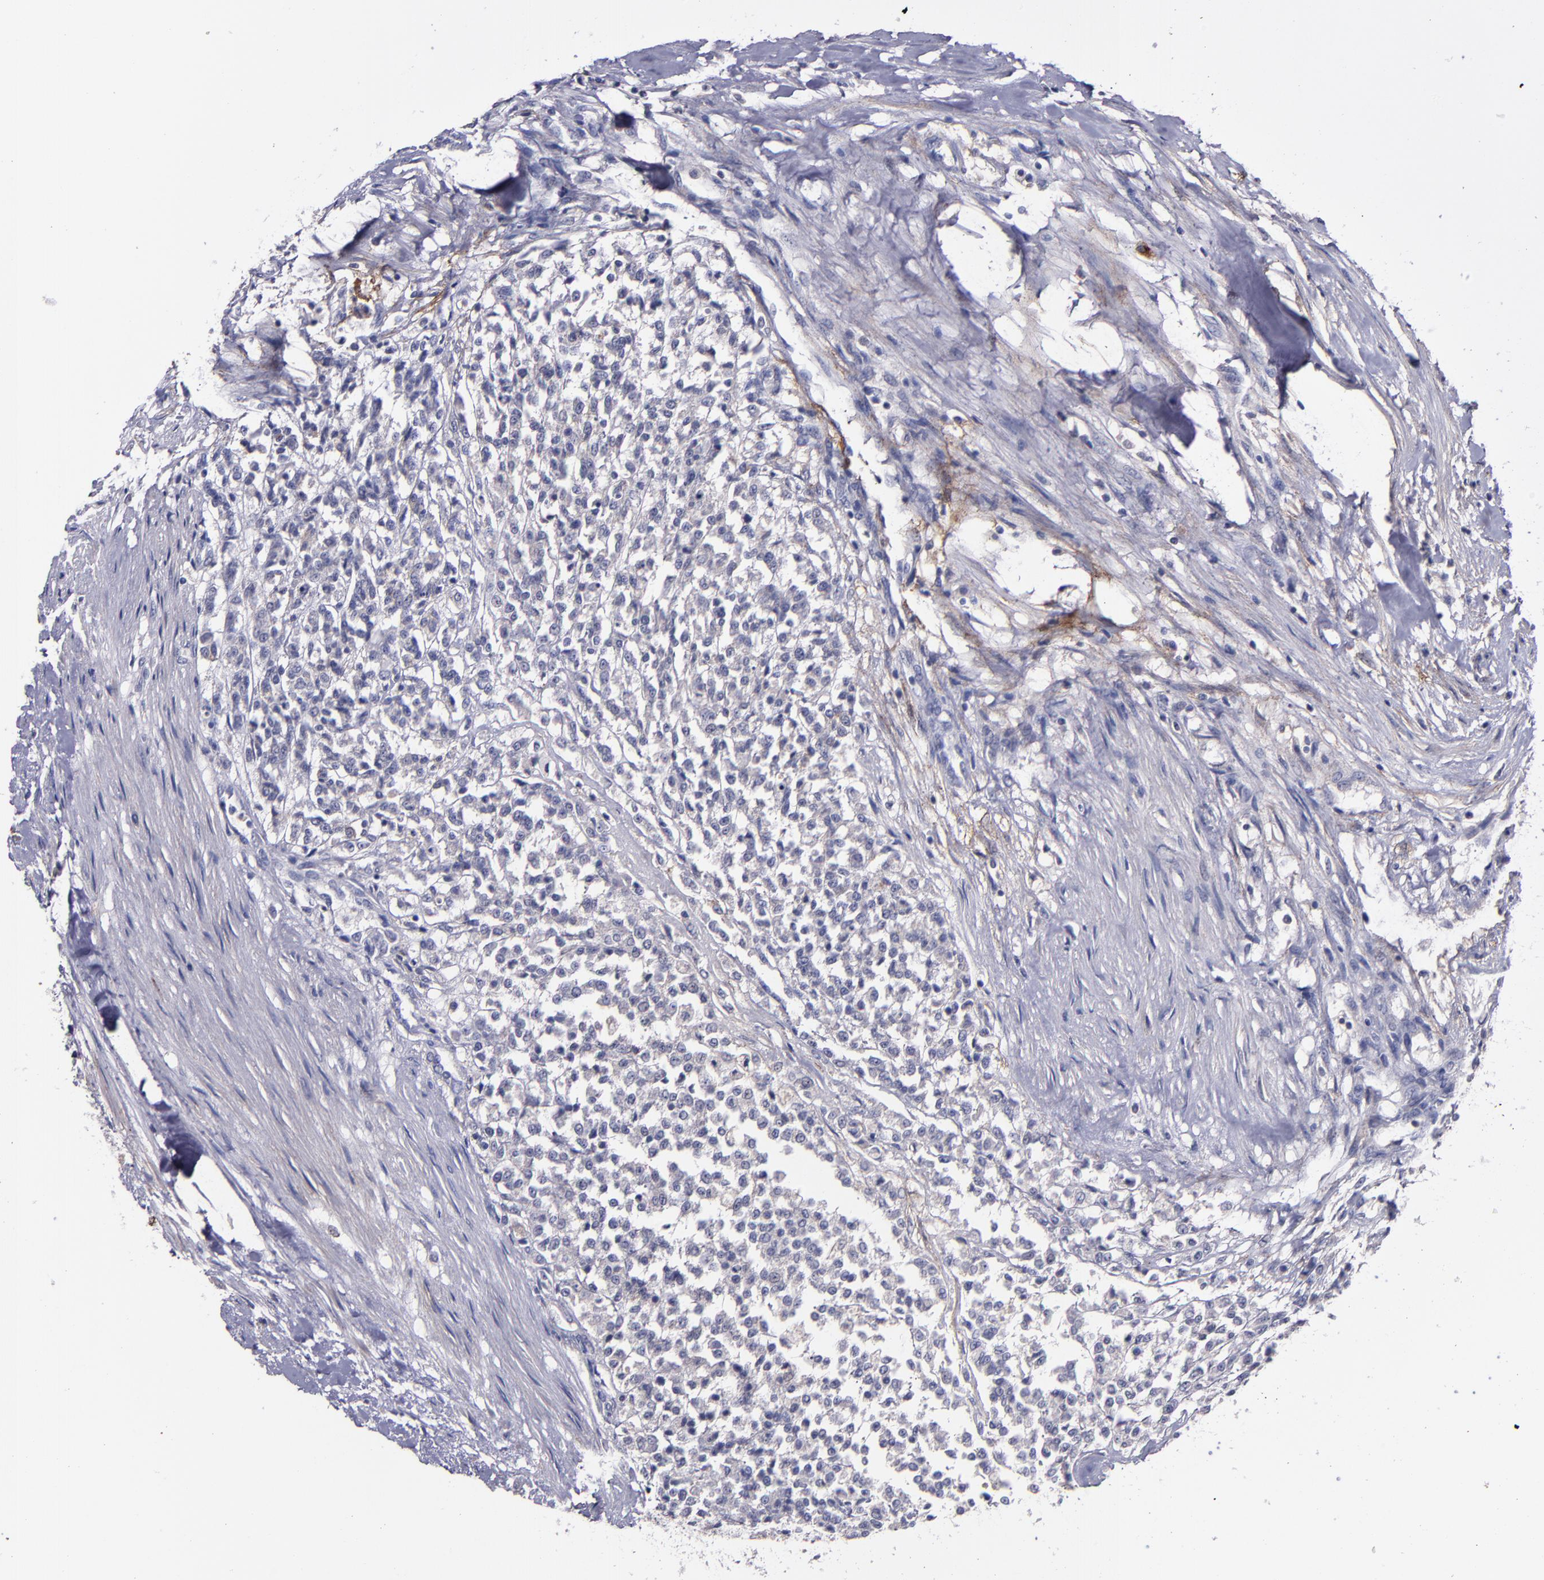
{"staining": {"intensity": "weak", "quantity": "<25%", "location": "cytoplasmic/membranous"}, "tissue": "testis cancer", "cell_type": "Tumor cells", "image_type": "cancer", "snomed": [{"axis": "morphology", "description": "Seminoma, NOS"}, {"axis": "topography", "description": "Testis"}], "caption": "Immunohistochemical staining of testis cancer (seminoma) displays no significant positivity in tumor cells.", "gene": "MFGE8", "patient": {"sex": "male", "age": 59}}